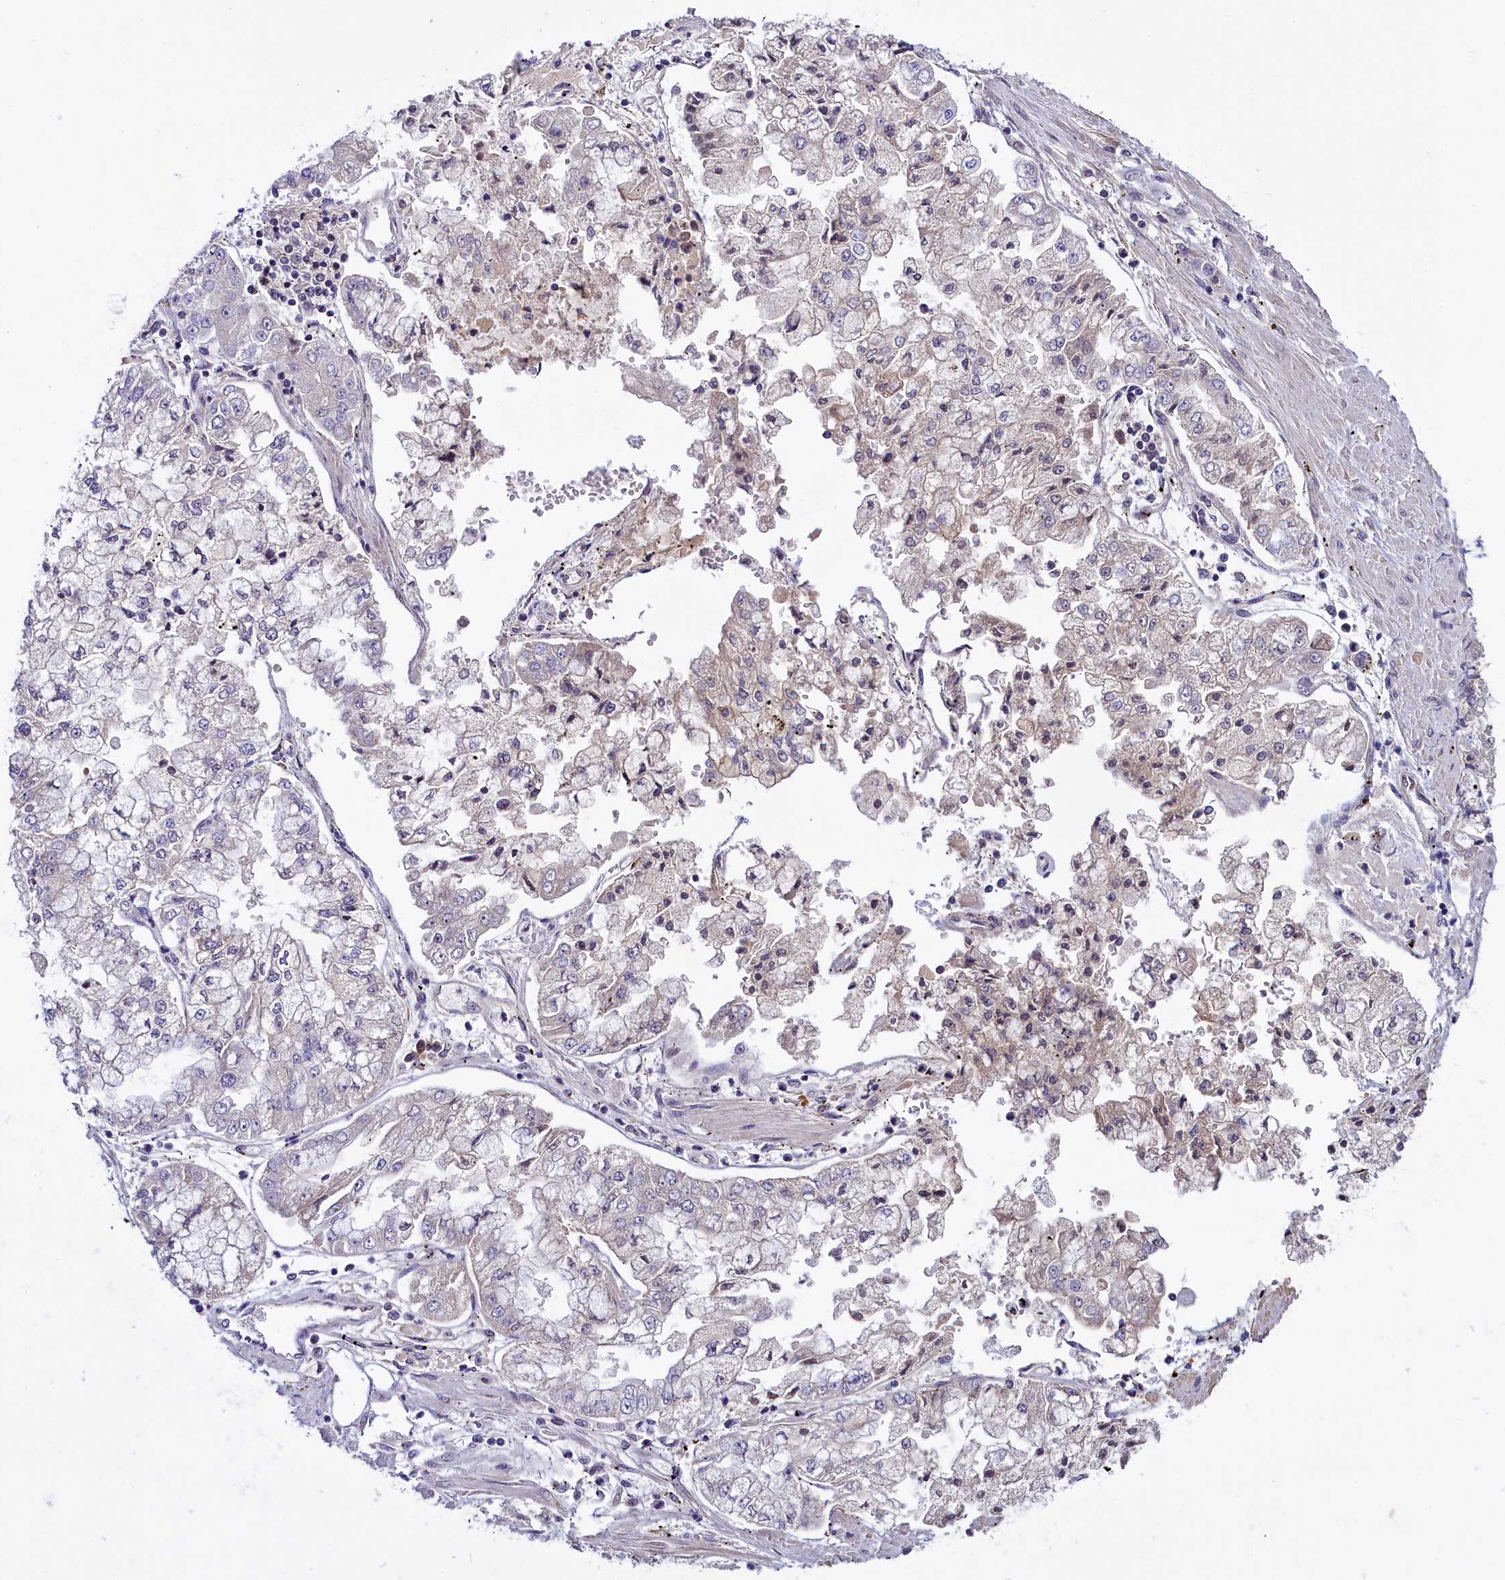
{"staining": {"intensity": "negative", "quantity": "none", "location": "none"}, "tissue": "stomach cancer", "cell_type": "Tumor cells", "image_type": "cancer", "snomed": [{"axis": "morphology", "description": "Adenocarcinoma, NOS"}, {"axis": "topography", "description": "Stomach"}], "caption": "Immunohistochemistry image of stomach cancer (adenocarcinoma) stained for a protein (brown), which displays no staining in tumor cells.", "gene": "ENKD1", "patient": {"sex": "male", "age": 76}}